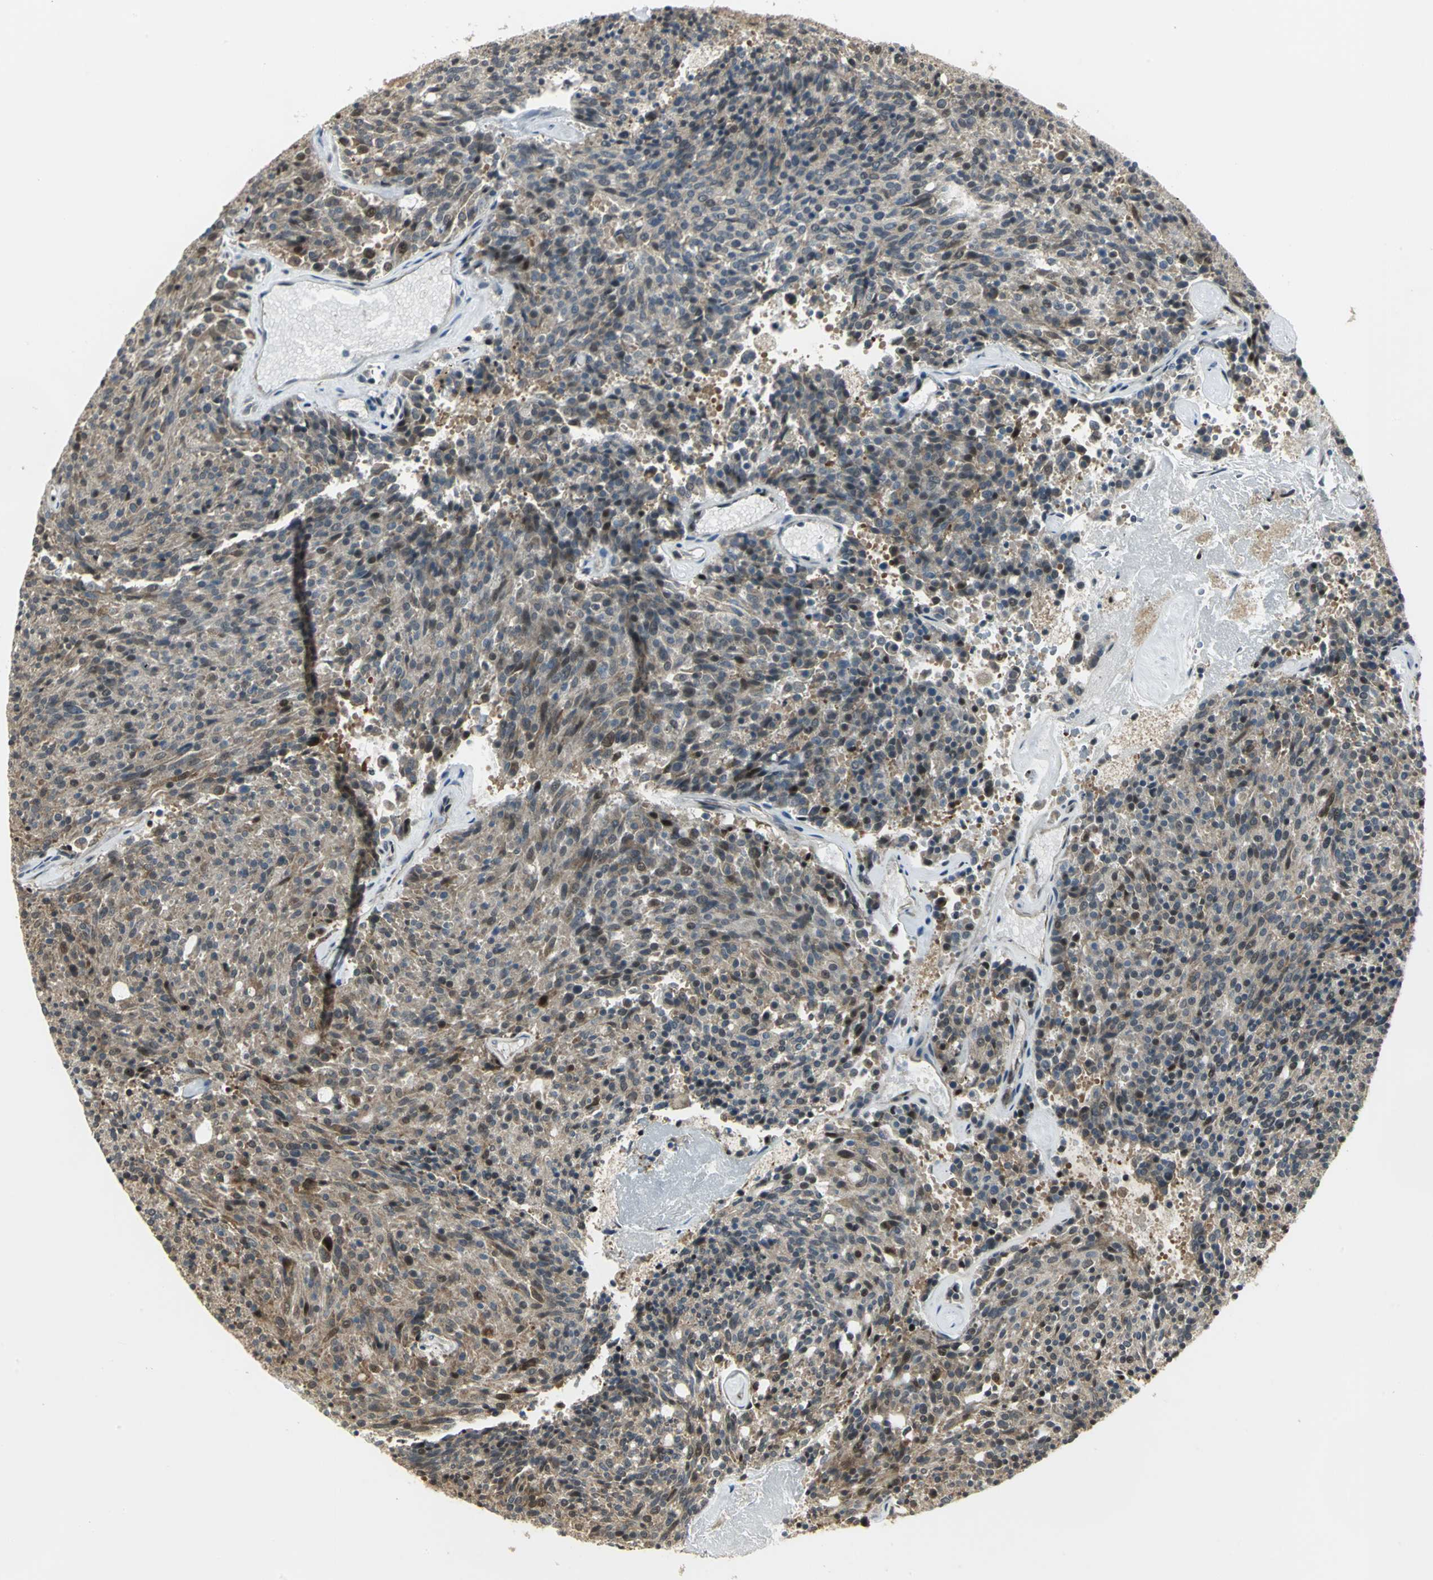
{"staining": {"intensity": "moderate", "quantity": ">75%", "location": "cytoplasmic/membranous,nuclear"}, "tissue": "carcinoid", "cell_type": "Tumor cells", "image_type": "cancer", "snomed": [{"axis": "morphology", "description": "Carcinoid, malignant, NOS"}, {"axis": "topography", "description": "Pancreas"}], "caption": "Immunohistochemistry (IHC) of human carcinoid displays medium levels of moderate cytoplasmic/membranous and nuclear positivity in about >75% of tumor cells.", "gene": "PSMC4", "patient": {"sex": "female", "age": 54}}